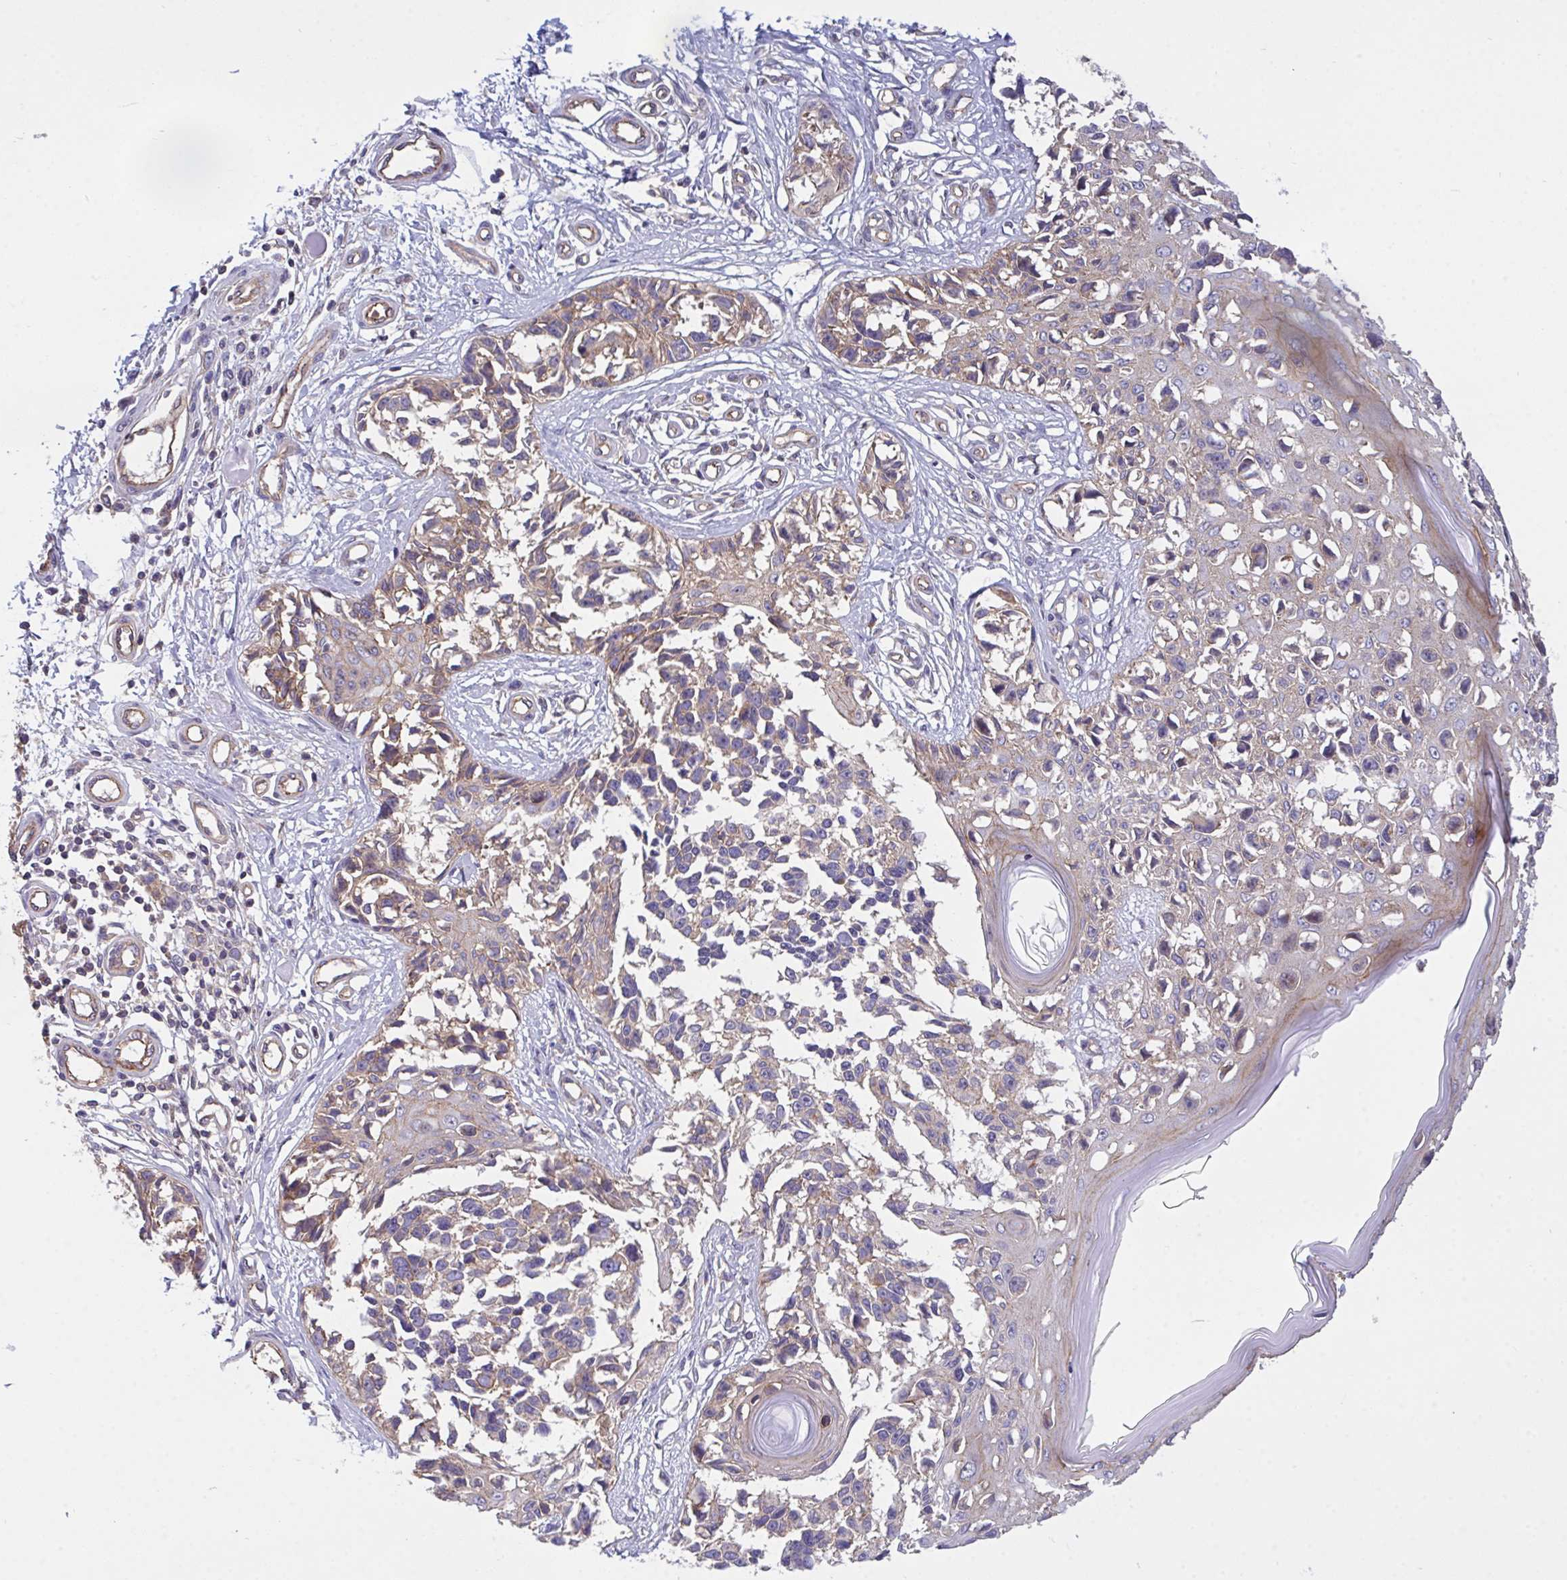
{"staining": {"intensity": "weak", "quantity": "25%-75%", "location": "cytoplasmic/membranous"}, "tissue": "melanoma", "cell_type": "Tumor cells", "image_type": "cancer", "snomed": [{"axis": "morphology", "description": "Malignant melanoma, NOS"}, {"axis": "topography", "description": "Skin"}], "caption": "Protein staining exhibits weak cytoplasmic/membranous positivity in about 25%-75% of tumor cells in melanoma.", "gene": "C4orf36", "patient": {"sex": "male", "age": 73}}